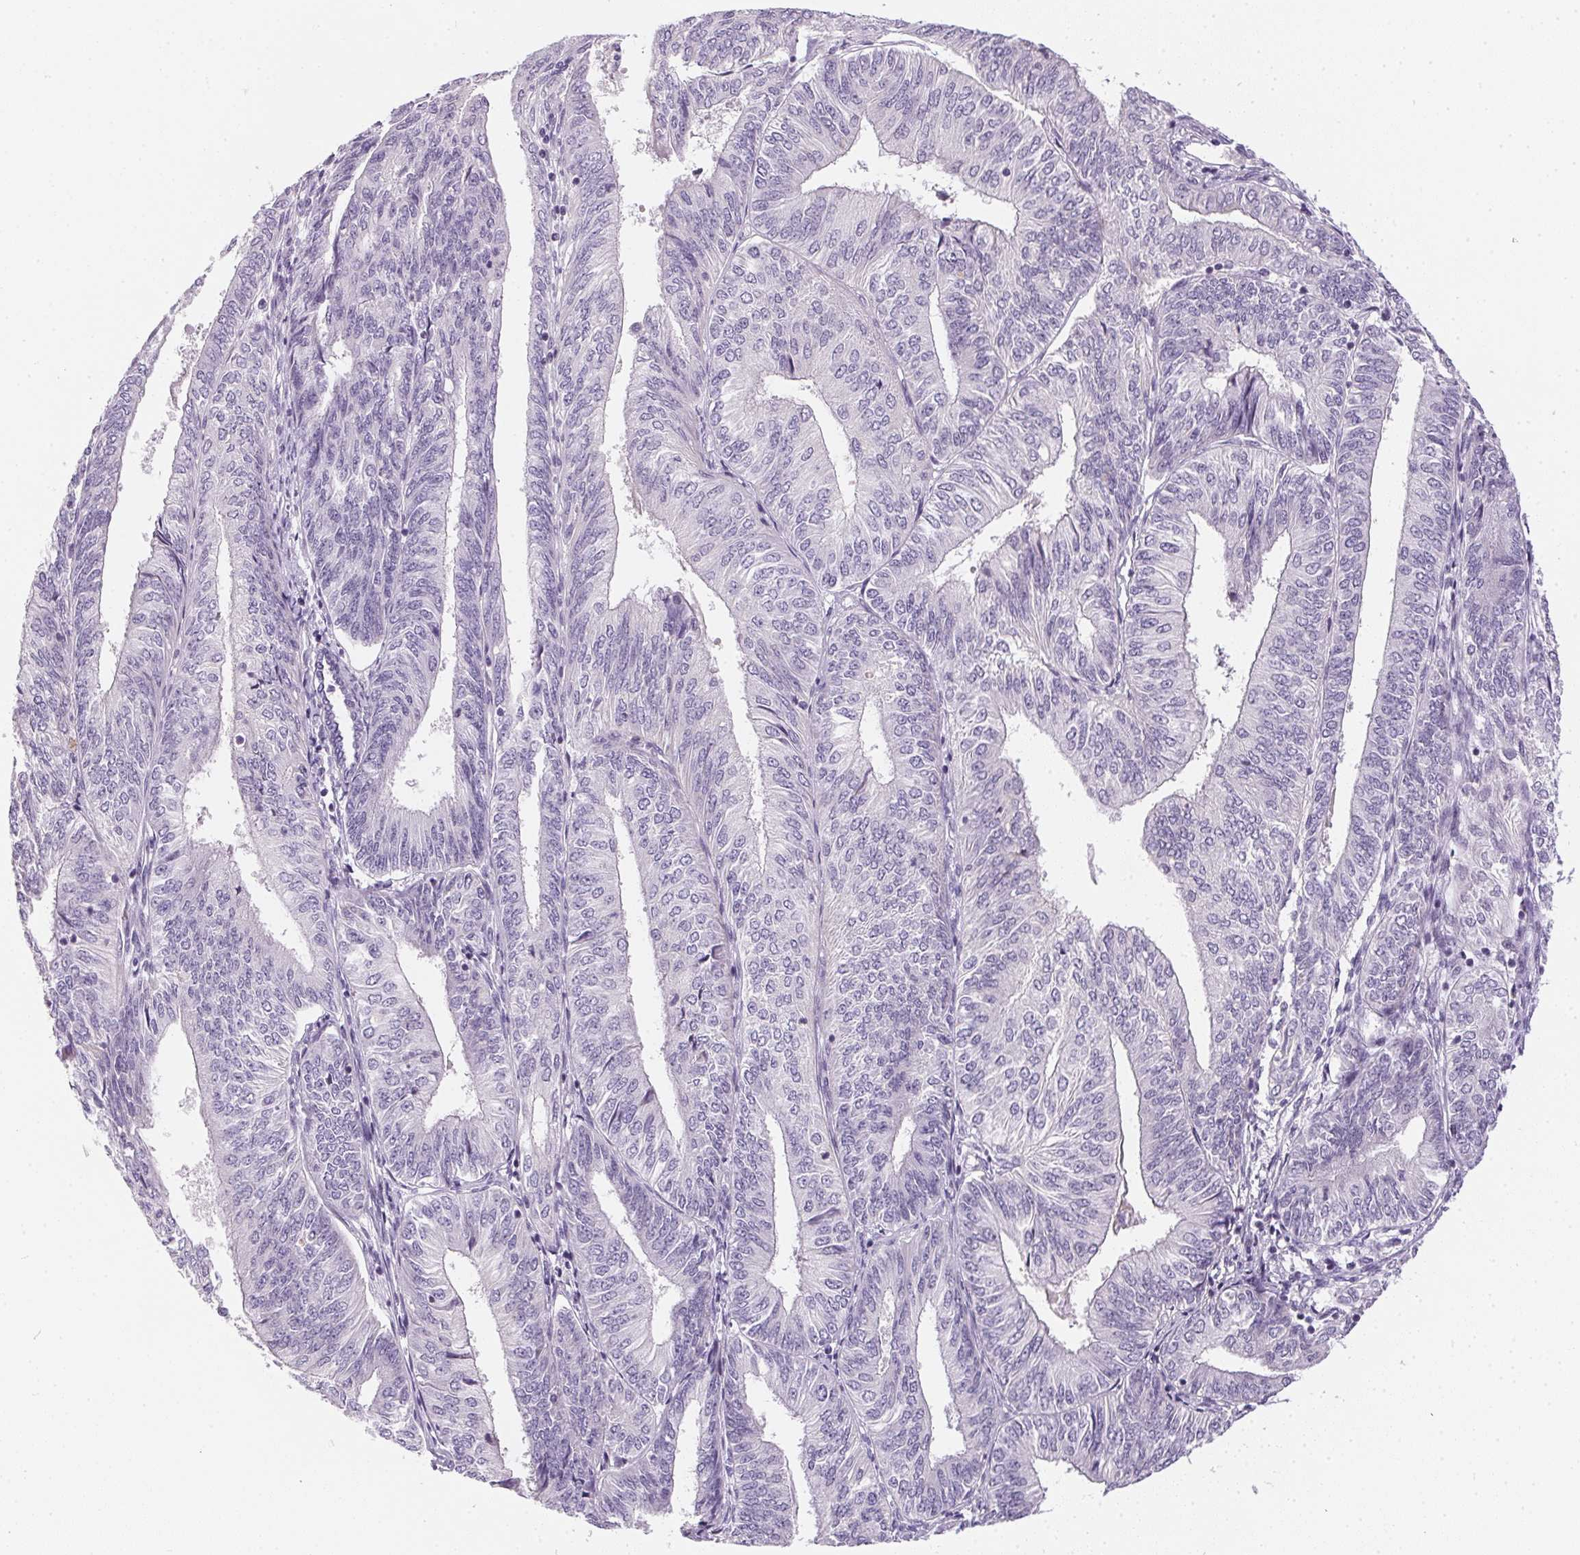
{"staining": {"intensity": "negative", "quantity": "none", "location": "none"}, "tissue": "endometrial cancer", "cell_type": "Tumor cells", "image_type": "cancer", "snomed": [{"axis": "morphology", "description": "Adenocarcinoma, NOS"}, {"axis": "topography", "description": "Endometrium"}], "caption": "This image is of endometrial cancer stained with IHC to label a protein in brown with the nuclei are counter-stained blue. There is no staining in tumor cells.", "gene": "GSDMC", "patient": {"sex": "female", "age": 58}}